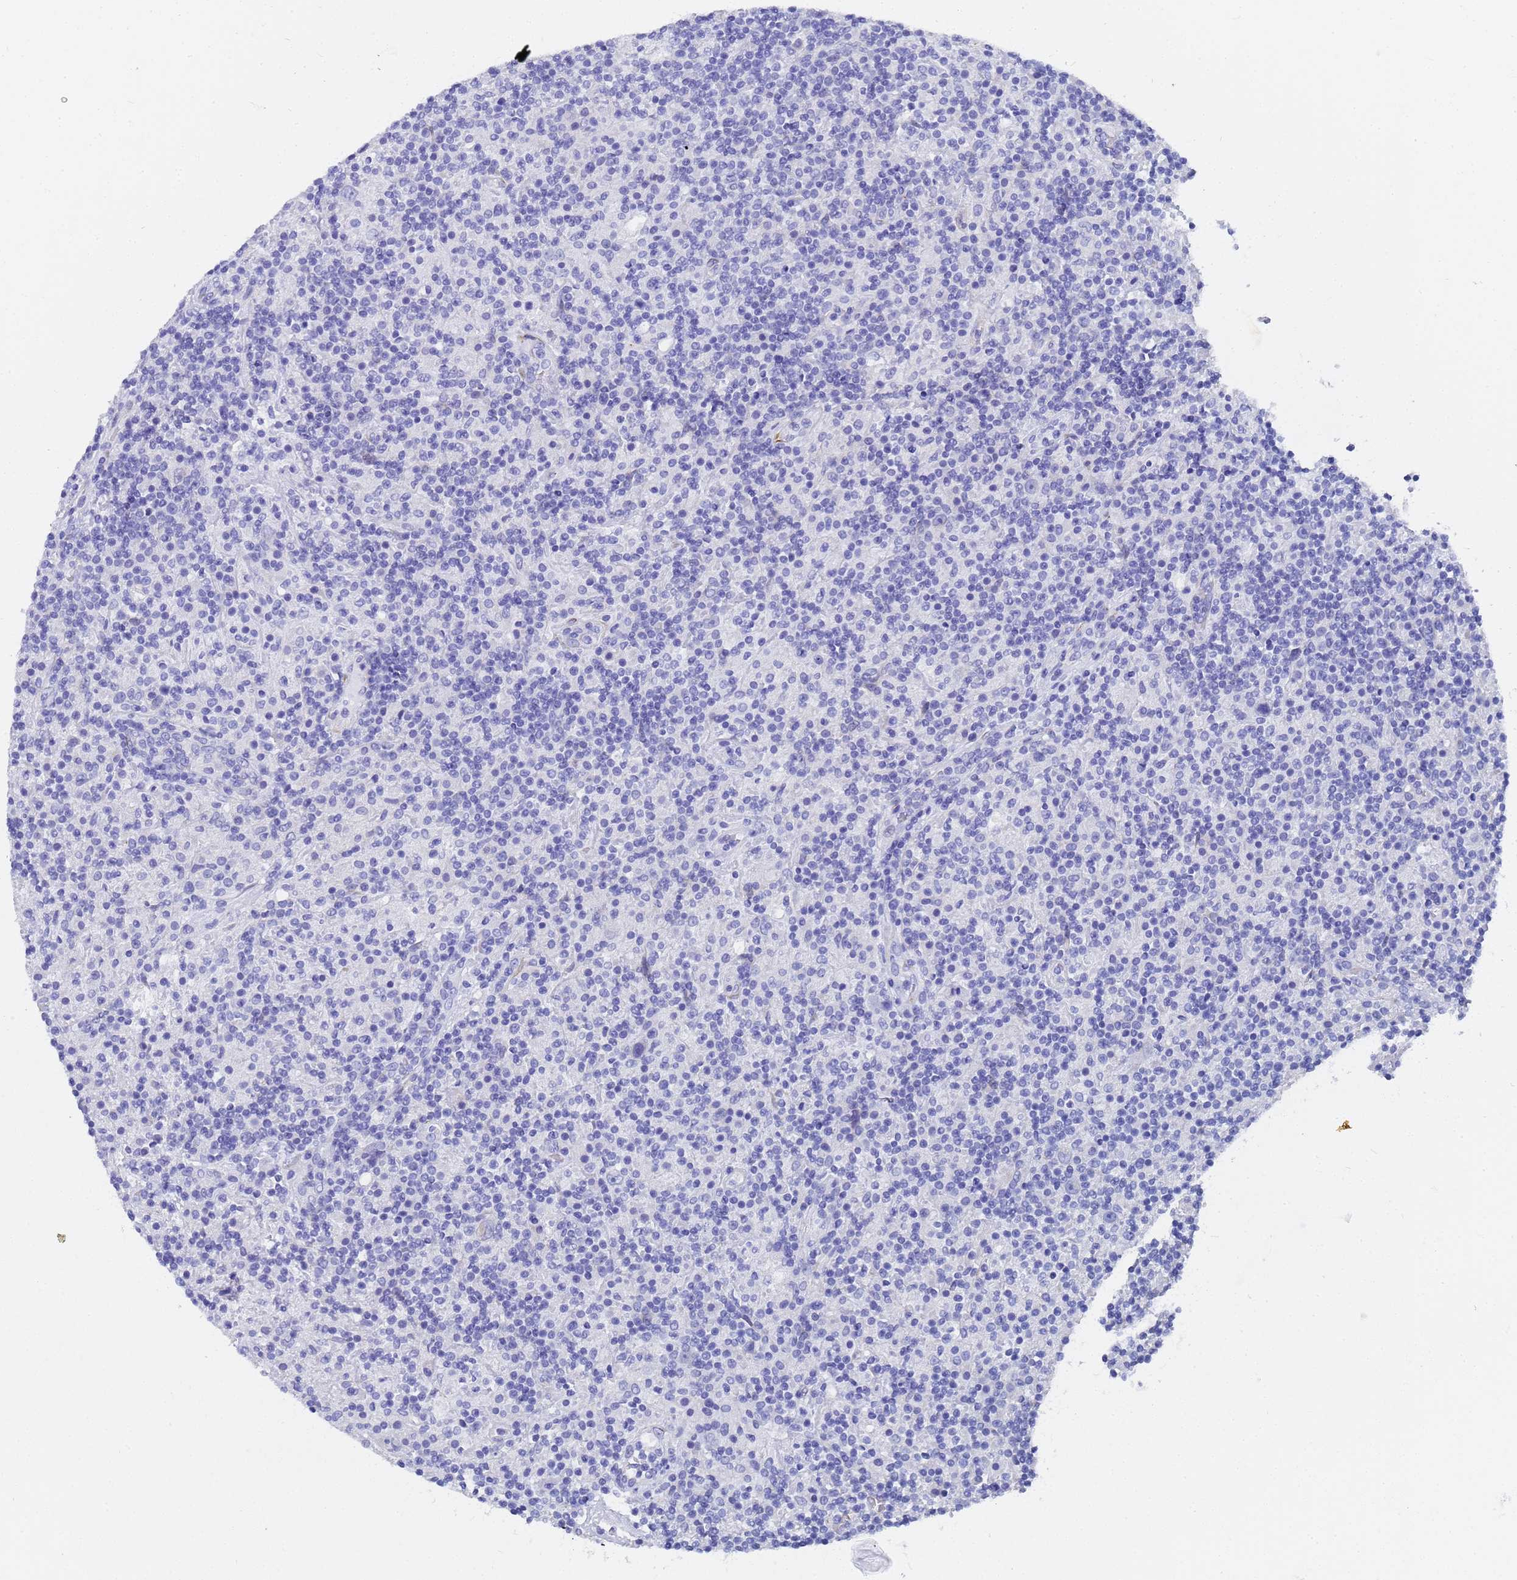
{"staining": {"intensity": "negative", "quantity": "none", "location": "none"}, "tissue": "lymphoma", "cell_type": "Tumor cells", "image_type": "cancer", "snomed": [{"axis": "morphology", "description": "Hodgkin's disease, NOS"}, {"axis": "topography", "description": "Lymph node"}], "caption": "Tumor cells are negative for protein expression in human lymphoma.", "gene": "TUBB1", "patient": {"sex": "male", "age": 70}}